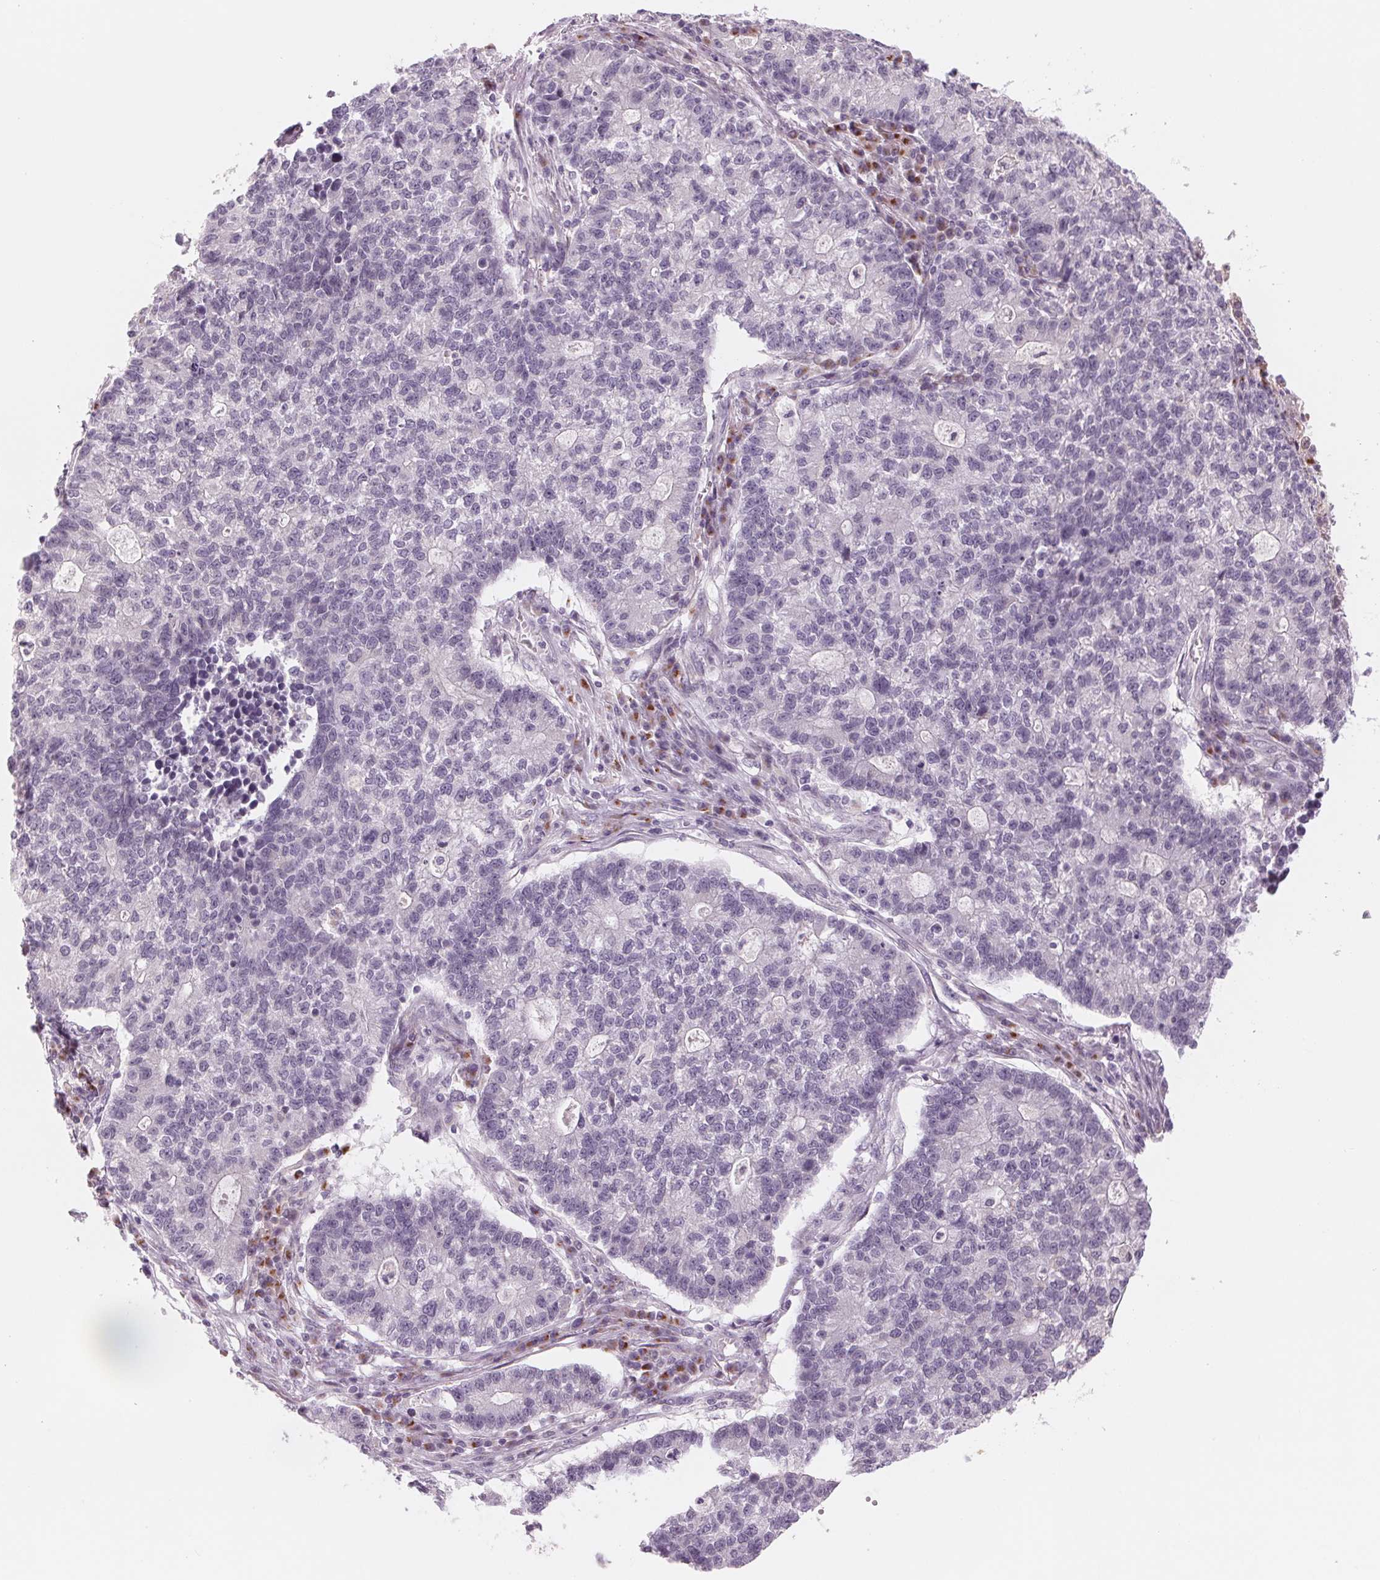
{"staining": {"intensity": "negative", "quantity": "none", "location": "none"}, "tissue": "lung cancer", "cell_type": "Tumor cells", "image_type": "cancer", "snomed": [{"axis": "morphology", "description": "Adenocarcinoma, NOS"}, {"axis": "topography", "description": "Lung"}], "caption": "There is no significant positivity in tumor cells of lung cancer (adenocarcinoma). (DAB immunohistochemistry (IHC), high magnification).", "gene": "IL9R", "patient": {"sex": "male", "age": 57}}